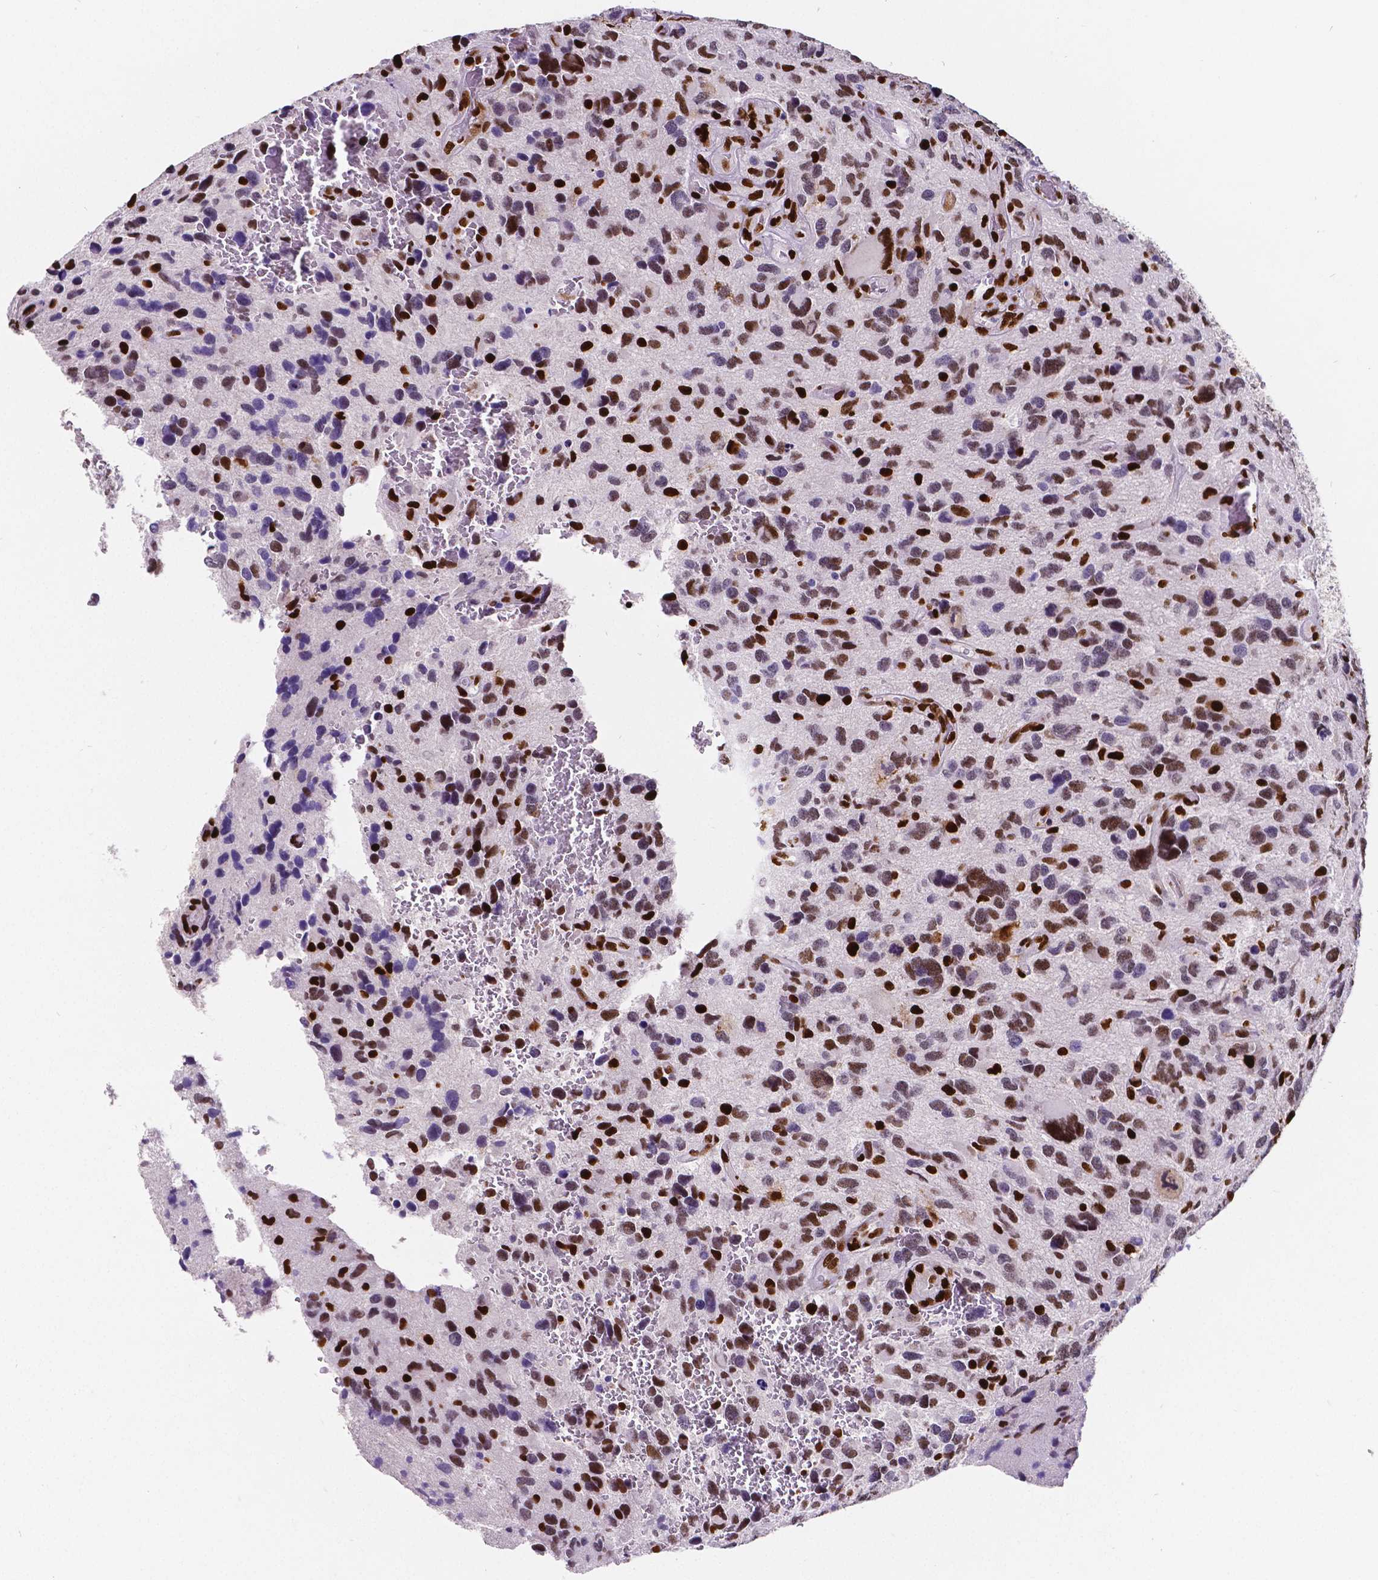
{"staining": {"intensity": "strong", "quantity": "25%-75%", "location": "nuclear"}, "tissue": "glioma", "cell_type": "Tumor cells", "image_type": "cancer", "snomed": [{"axis": "morphology", "description": "Glioma, malignant, NOS"}, {"axis": "morphology", "description": "Glioma, malignant, High grade"}, {"axis": "topography", "description": "Brain"}], "caption": "Tumor cells exhibit high levels of strong nuclear expression in about 25%-75% of cells in glioma (malignant).", "gene": "MEF2C", "patient": {"sex": "female", "age": 71}}